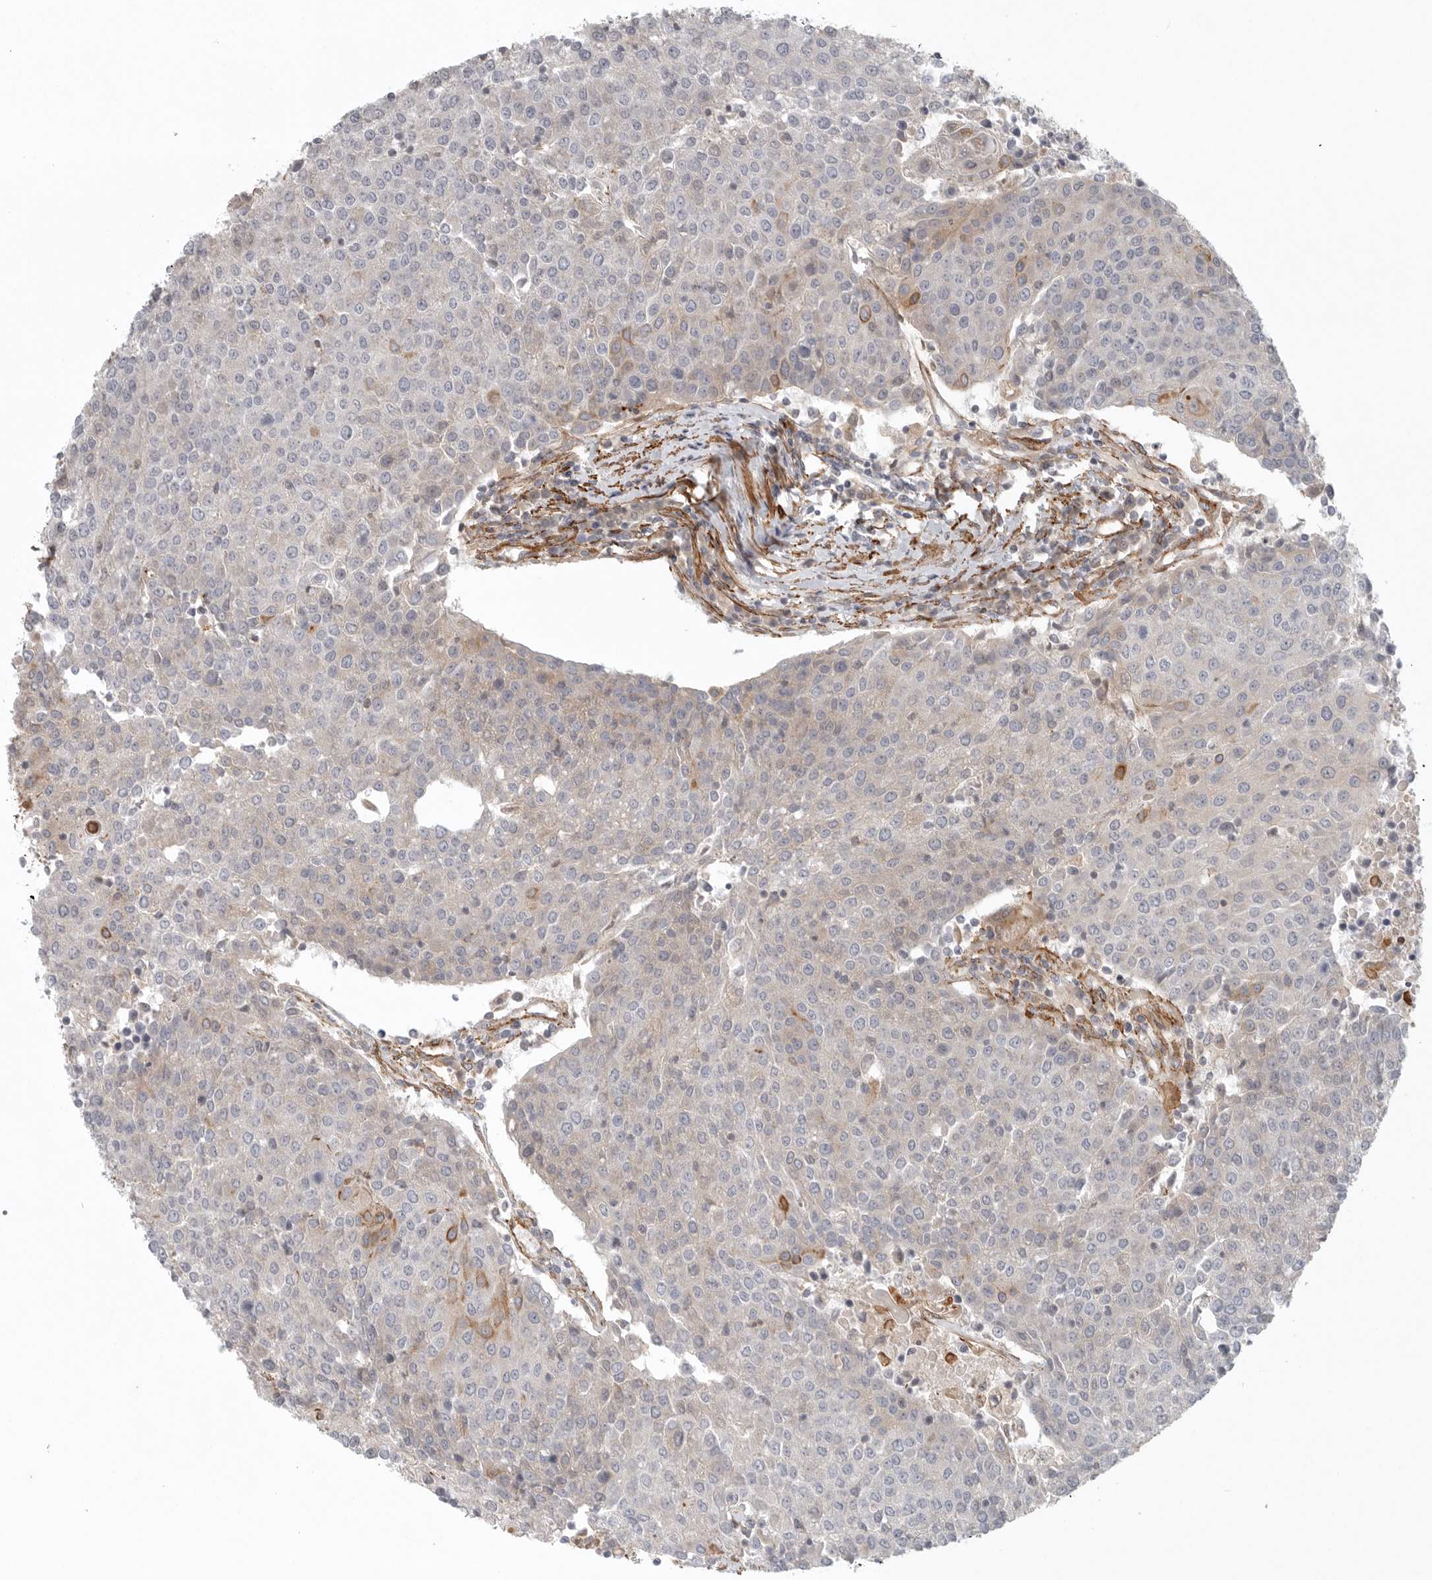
{"staining": {"intensity": "moderate", "quantity": "<25%", "location": "cytoplasmic/membranous"}, "tissue": "urothelial cancer", "cell_type": "Tumor cells", "image_type": "cancer", "snomed": [{"axis": "morphology", "description": "Urothelial carcinoma, High grade"}, {"axis": "topography", "description": "Urinary bladder"}], "caption": "A brown stain shows moderate cytoplasmic/membranous positivity of a protein in human urothelial cancer tumor cells. (Stains: DAB in brown, nuclei in blue, Microscopy: brightfield microscopy at high magnification).", "gene": "LONRF1", "patient": {"sex": "female", "age": 85}}